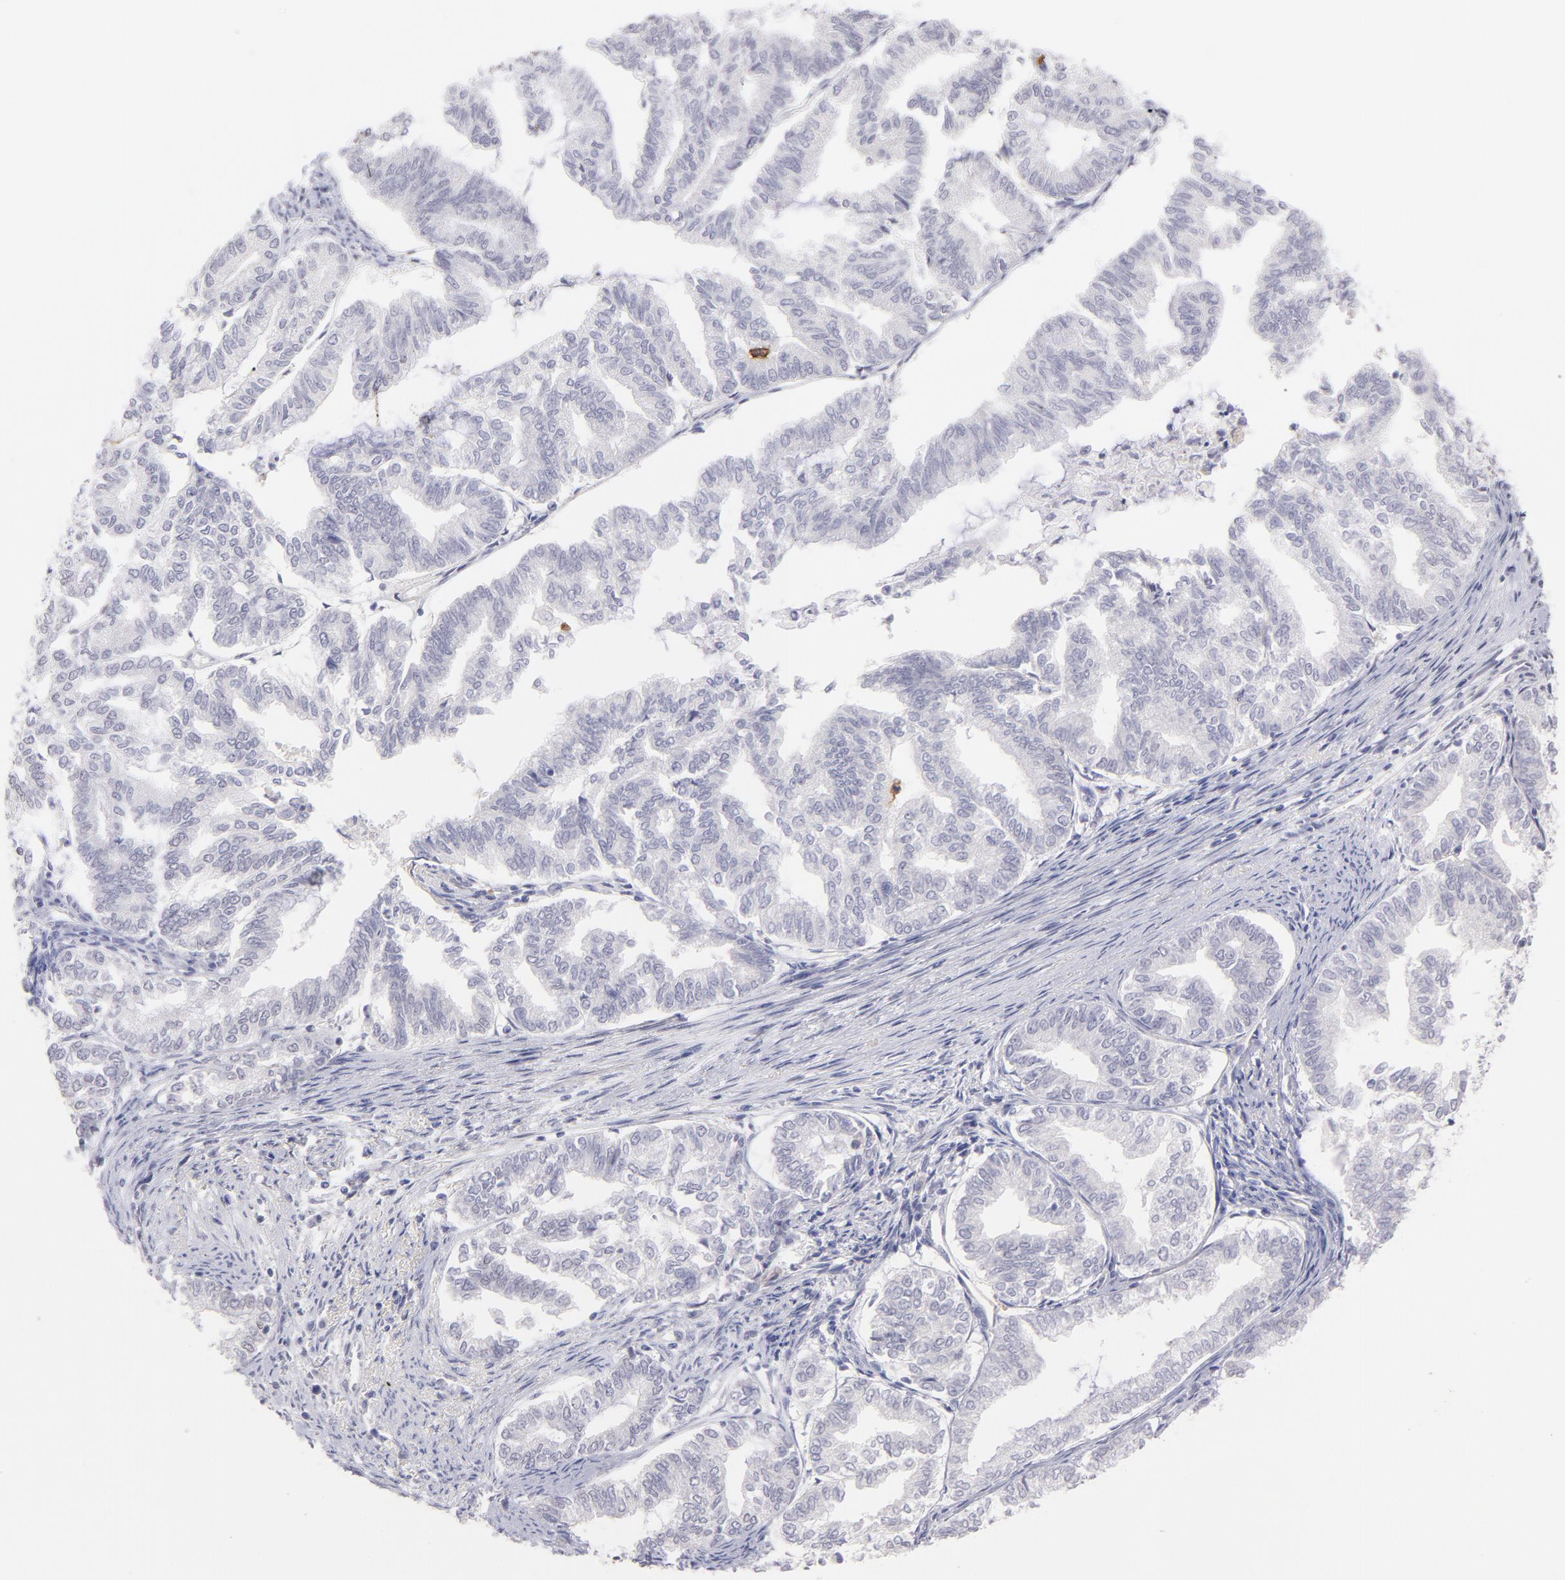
{"staining": {"intensity": "negative", "quantity": "none", "location": "none"}, "tissue": "endometrial cancer", "cell_type": "Tumor cells", "image_type": "cancer", "snomed": [{"axis": "morphology", "description": "Adenocarcinoma, NOS"}, {"axis": "topography", "description": "Endometrium"}], "caption": "Immunohistochemistry of endometrial cancer shows no expression in tumor cells.", "gene": "LTB4R", "patient": {"sex": "female", "age": 79}}